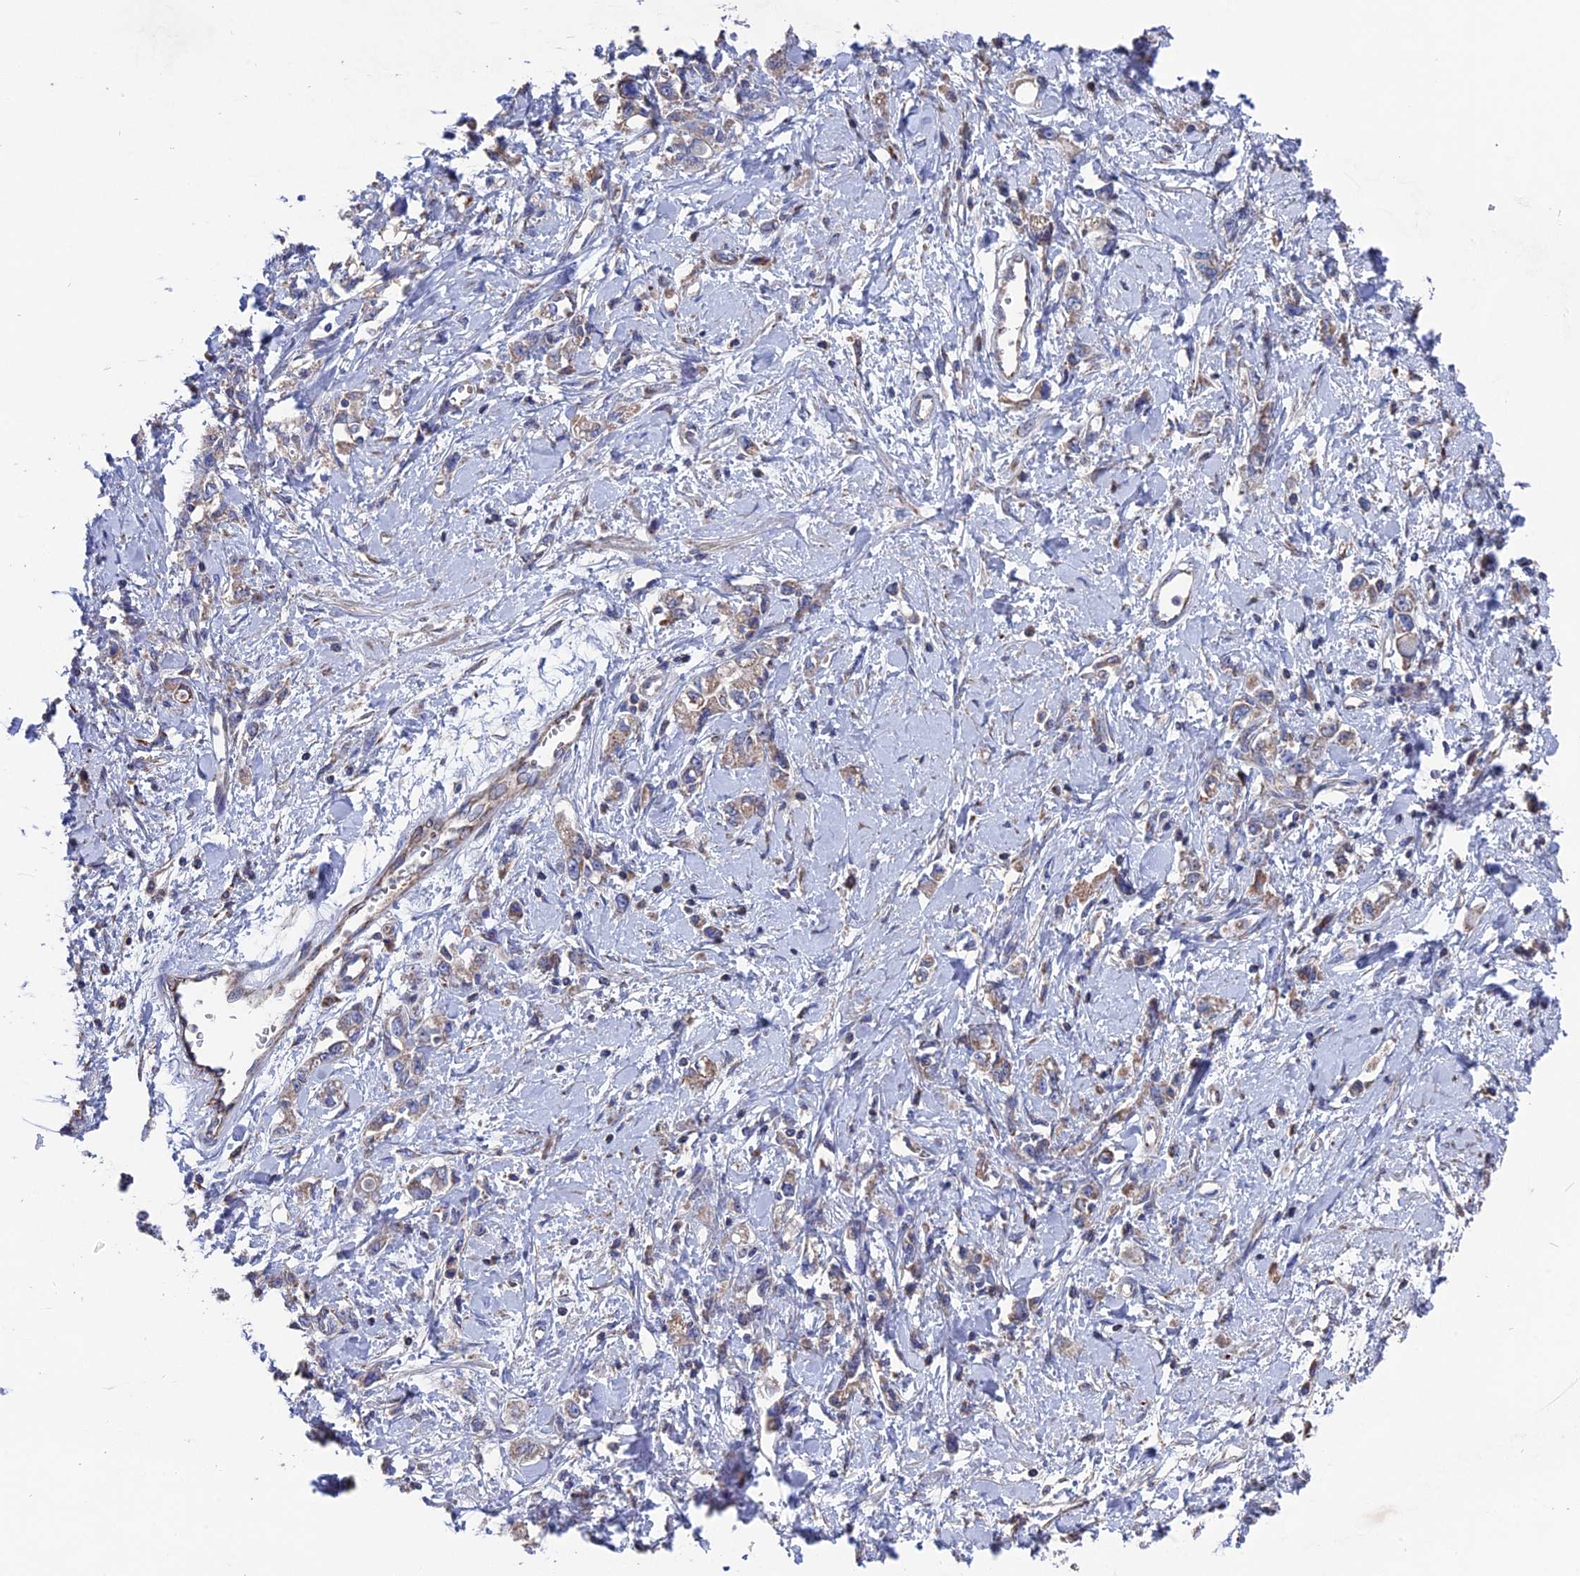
{"staining": {"intensity": "weak", "quantity": "<25%", "location": "cytoplasmic/membranous"}, "tissue": "stomach cancer", "cell_type": "Tumor cells", "image_type": "cancer", "snomed": [{"axis": "morphology", "description": "Adenocarcinoma, NOS"}, {"axis": "topography", "description": "Stomach"}], "caption": "Immunohistochemistry of human stomach adenocarcinoma reveals no staining in tumor cells.", "gene": "TGFA", "patient": {"sex": "female", "age": 76}}